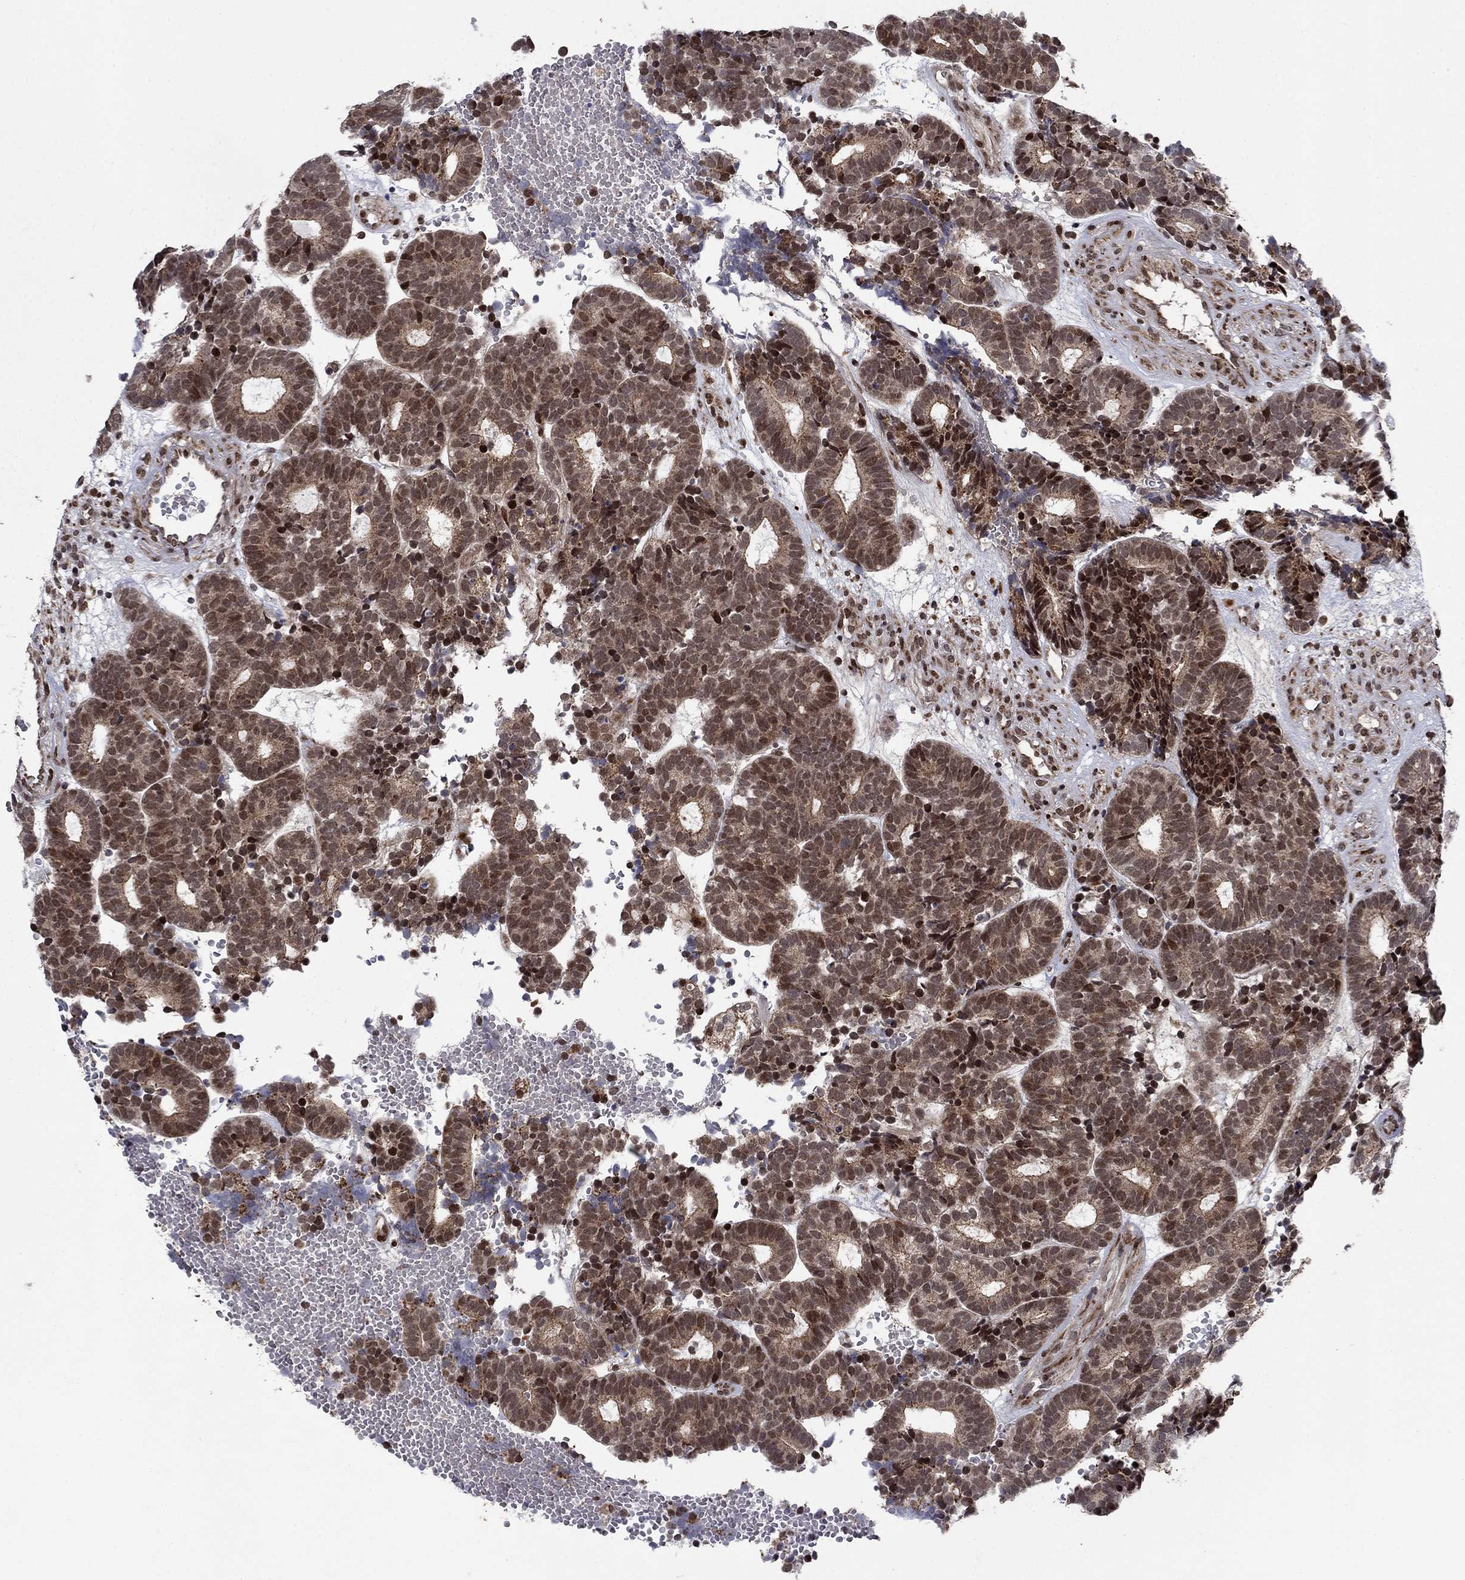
{"staining": {"intensity": "strong", "quantity": "<25%", "location": "nuclear"}, "tissue": "head and neck cancer", "cell_type": "Tumor cells", "image_type": "cancer", "snomed": [{"axis": "morphology", "description": "Adenocarcinoma, NOS"}, {"axis": "topography", "description": "Head-Neck"}], "caption": "Protein staining demonstrates strong nuclear positivity in about <25% of tumor cells in head and neck cancer. The staining is performed using DAB (3,3'-diaminobenzidine) brown chromogen to label protein expression. The nuclei are counter-stained blue using hematoxylin.", "gene": "PRICKLE4", "patient": {"sex": "female", "age": 81}}